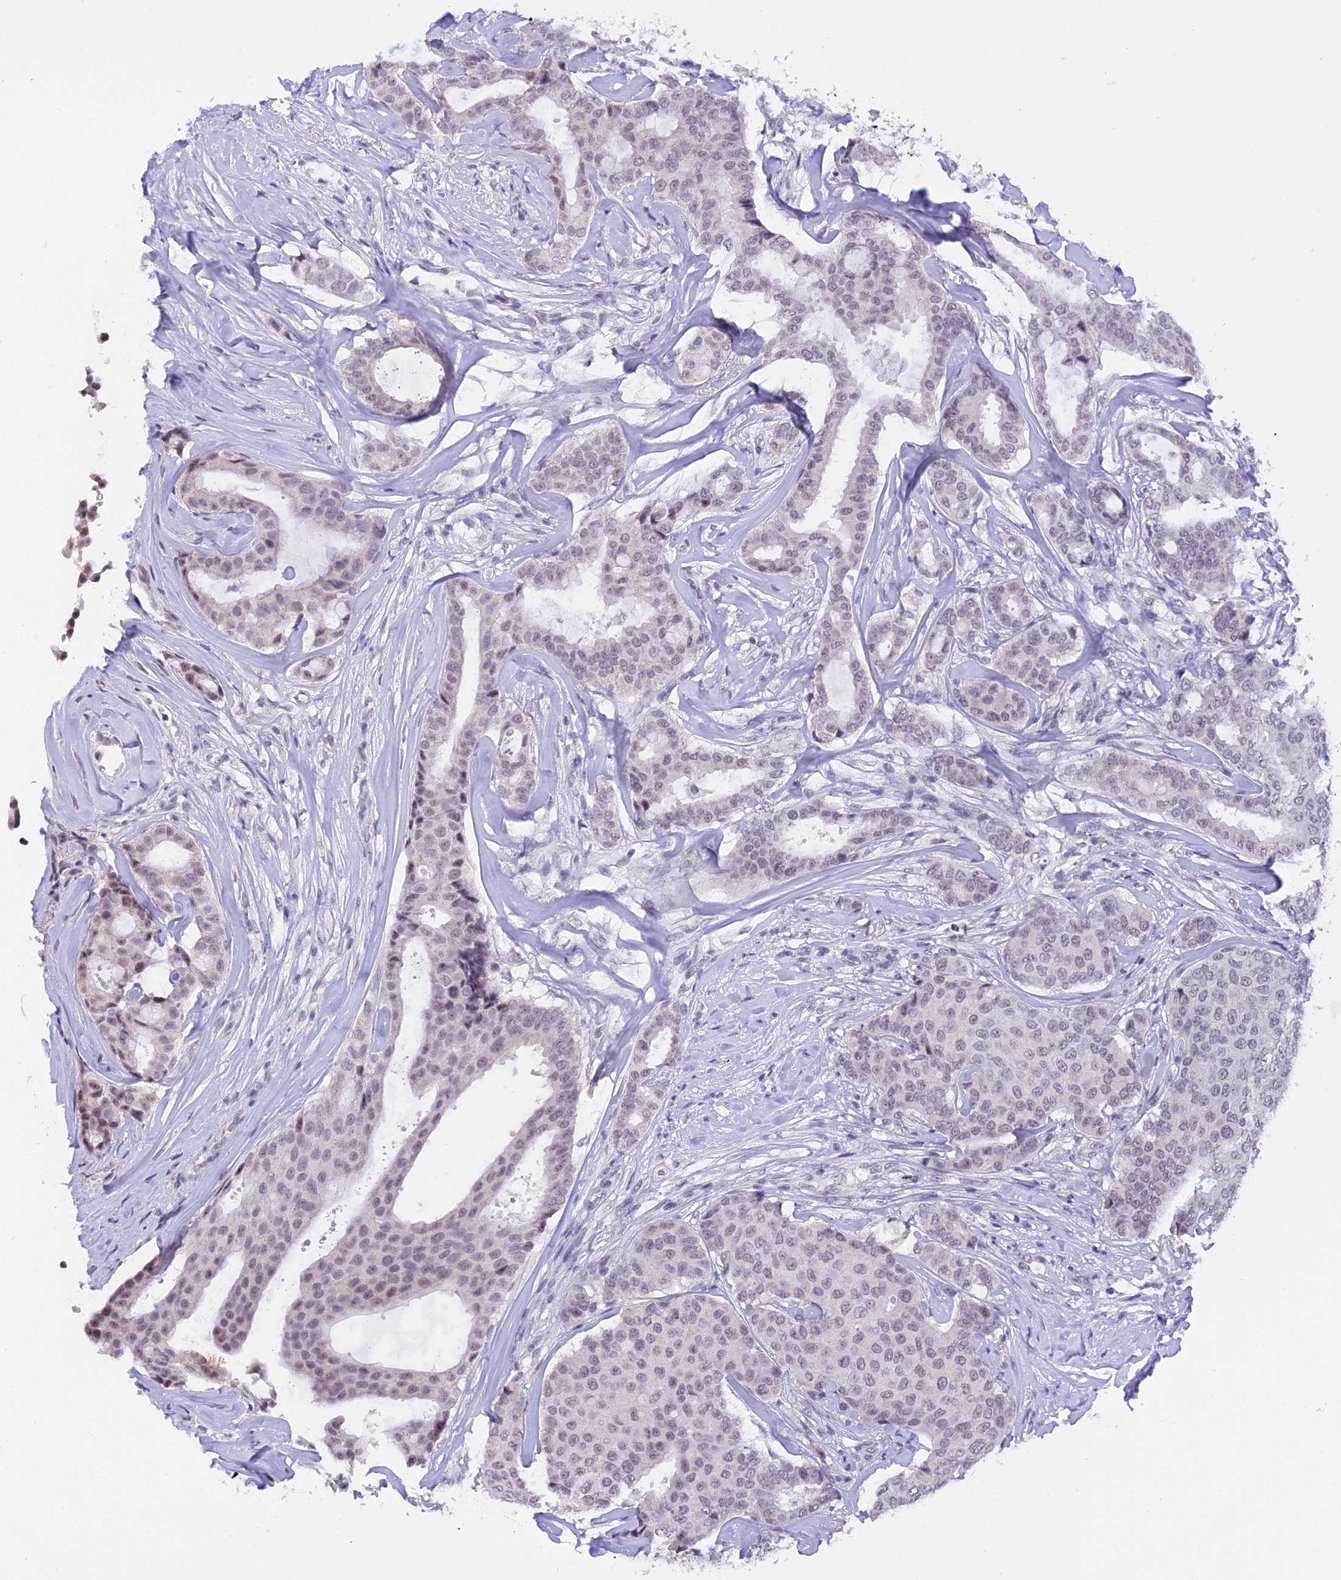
{"staining": {"intensity": "negative", "quantity": "none", "location": "none"}, "tissue": "breast cancer", "cell_type": "Tumor cells", "image_type": "cancer", "snomed": [{"axis": "morphology", "description": "Duct carcinoma"}, {"axis": "topography", "description": "Breast"}], "caption": "Immunohistochemical staining of human breast intraductal carcinoma demonstrates no significant expression in tumor cells.", "gene": "AHSP", "patient": {"sex": "female", "age": 75}}